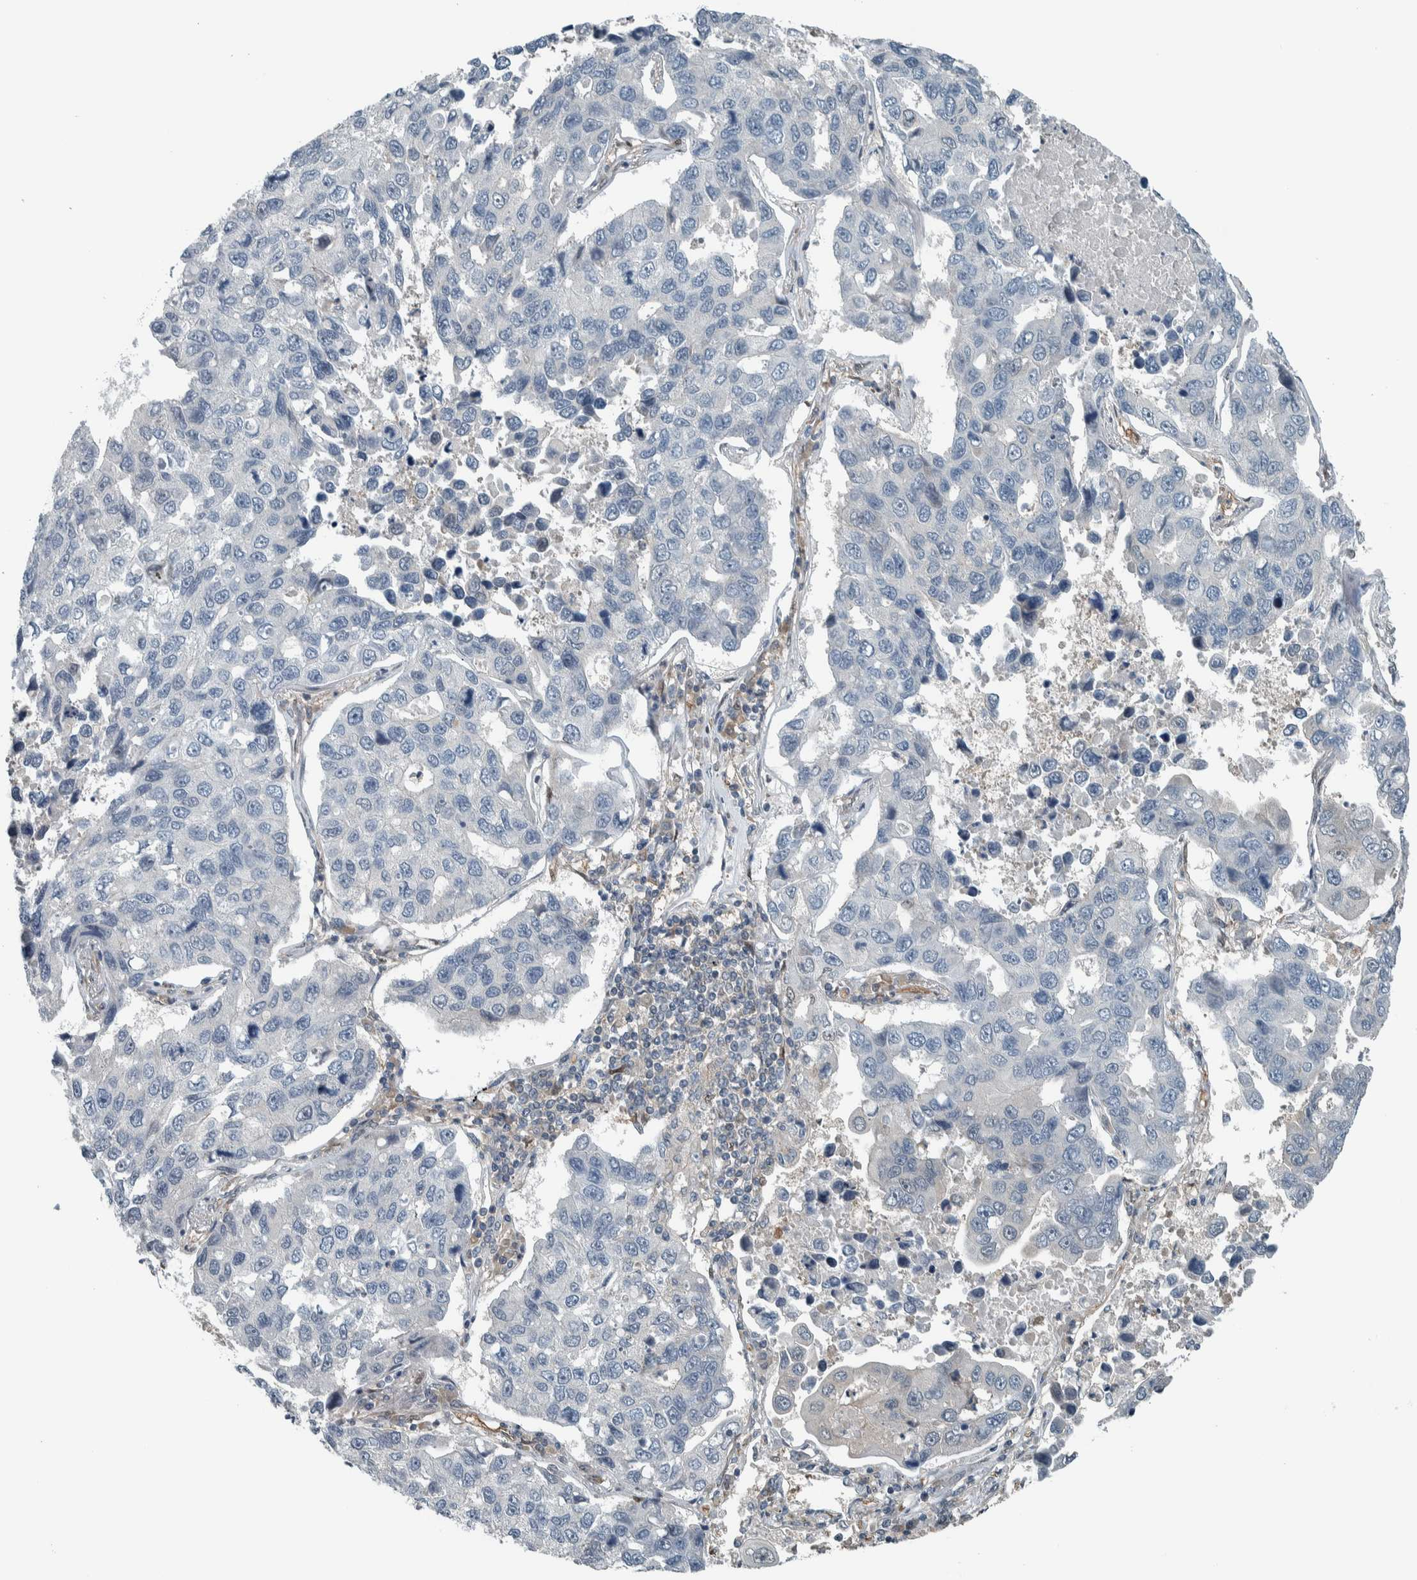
{"staining": {"intensity": "negative", "quantity": "none", "location": "none"}, "tissue": "lung cancer", "cell_type": "Tumor cells", "image_type": "cancer", "snomed": [{"axis": "morphology", "description": "Adenocarcinoma, NOS"}, {"axis": "topography", "description": "Lung"}], "caption": "High magnification brightfield microscopy of lung cancer stained with DAB (3,3'-diaminobenzidine) (brown) and counterstained with hematoxylin (blue): tumor cells show no significant positivity.", "gene": "ALAD", "patient": {"sex": "male", "age": 64}}